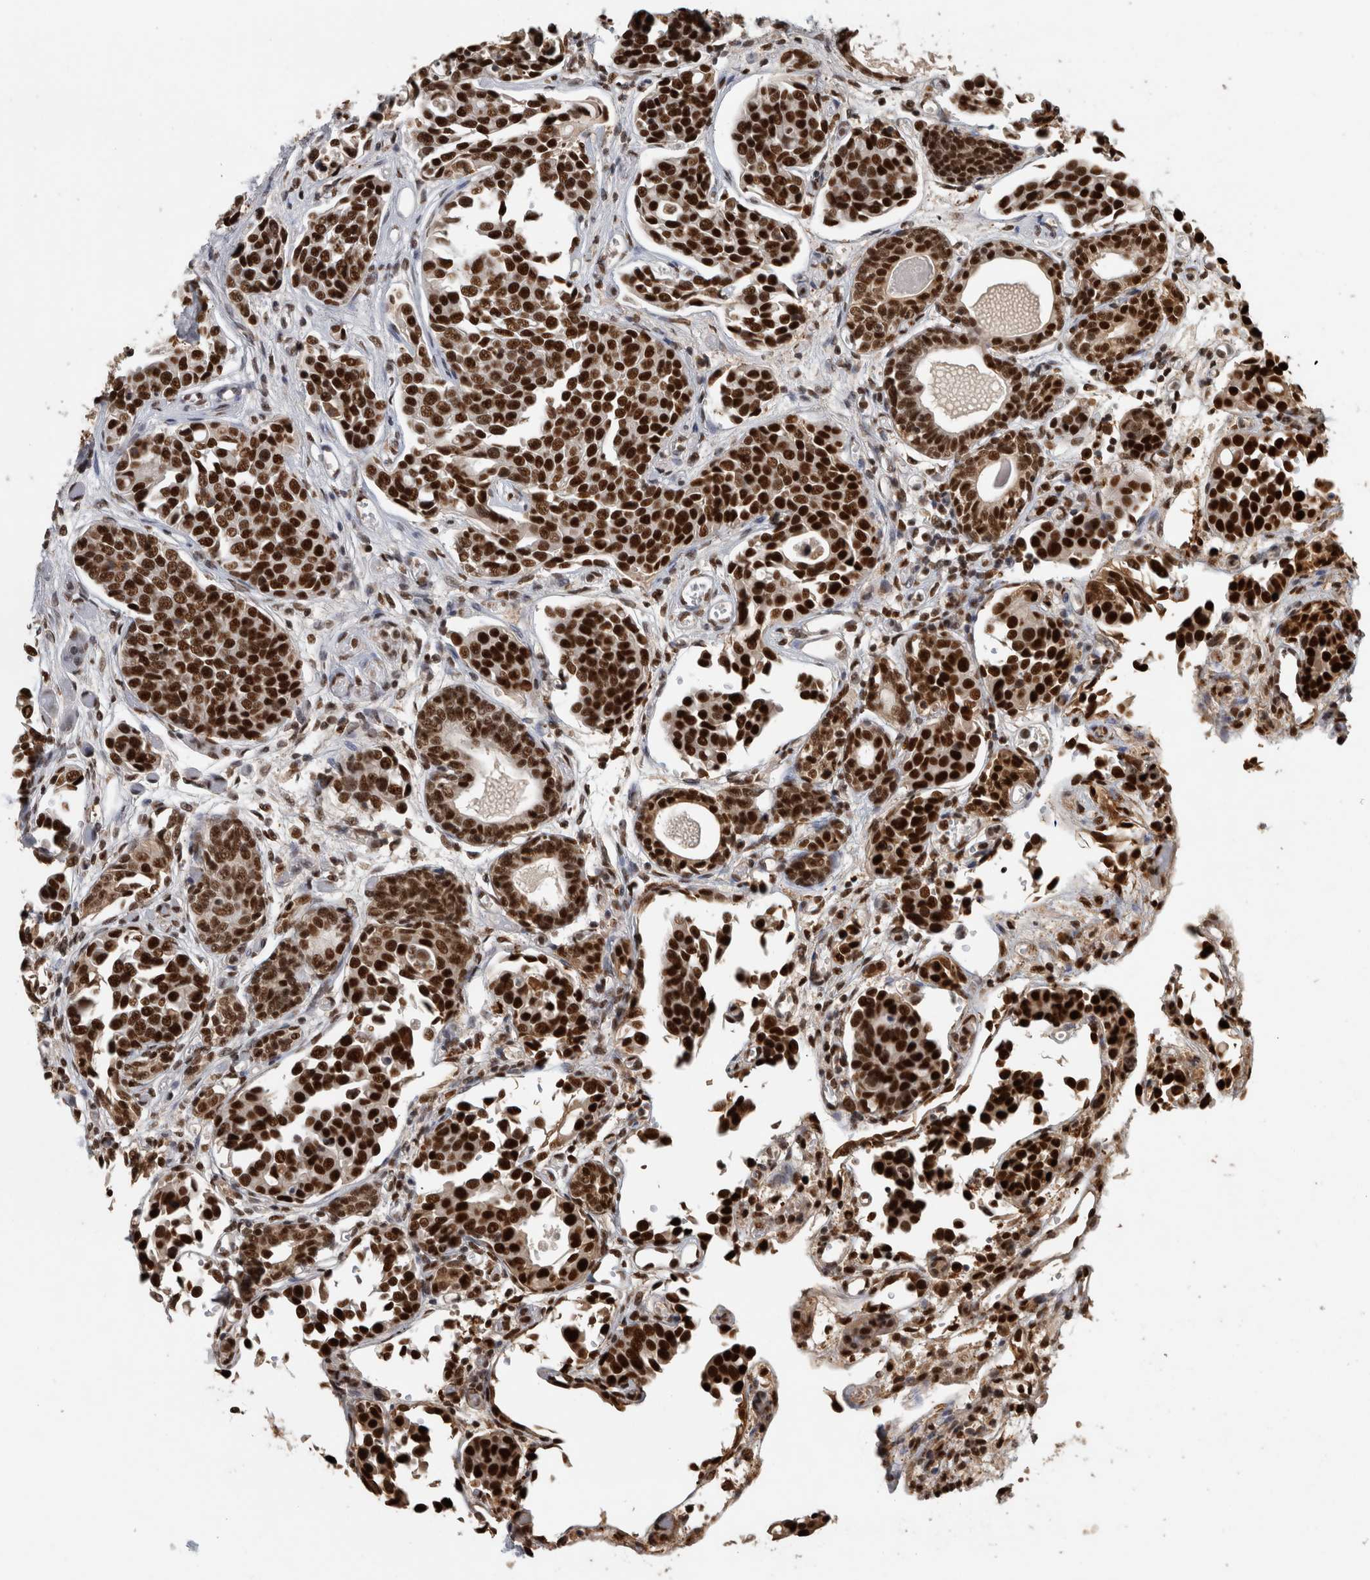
{"staining": {"intensity": "strong", "quantity": ">75%", "location": "nuclear"}, "tissue": "urothelial cancer", "cell_type": "Tumor cells", "image_type": "cancer", "snomed": [{"axis": "morphology", "description": "Urothelial carcinoma, High grade"}, {"axis": "topography", "description": "Urinary bladder"}], "caption": "High-grade urothelial carcinoma was stained to show a protein in brown. There is high levels of strong nuclear positivity in about >75% of tumor cells.", "gene": "RAD50", "patient": {"sex": "male", "age": 78}}